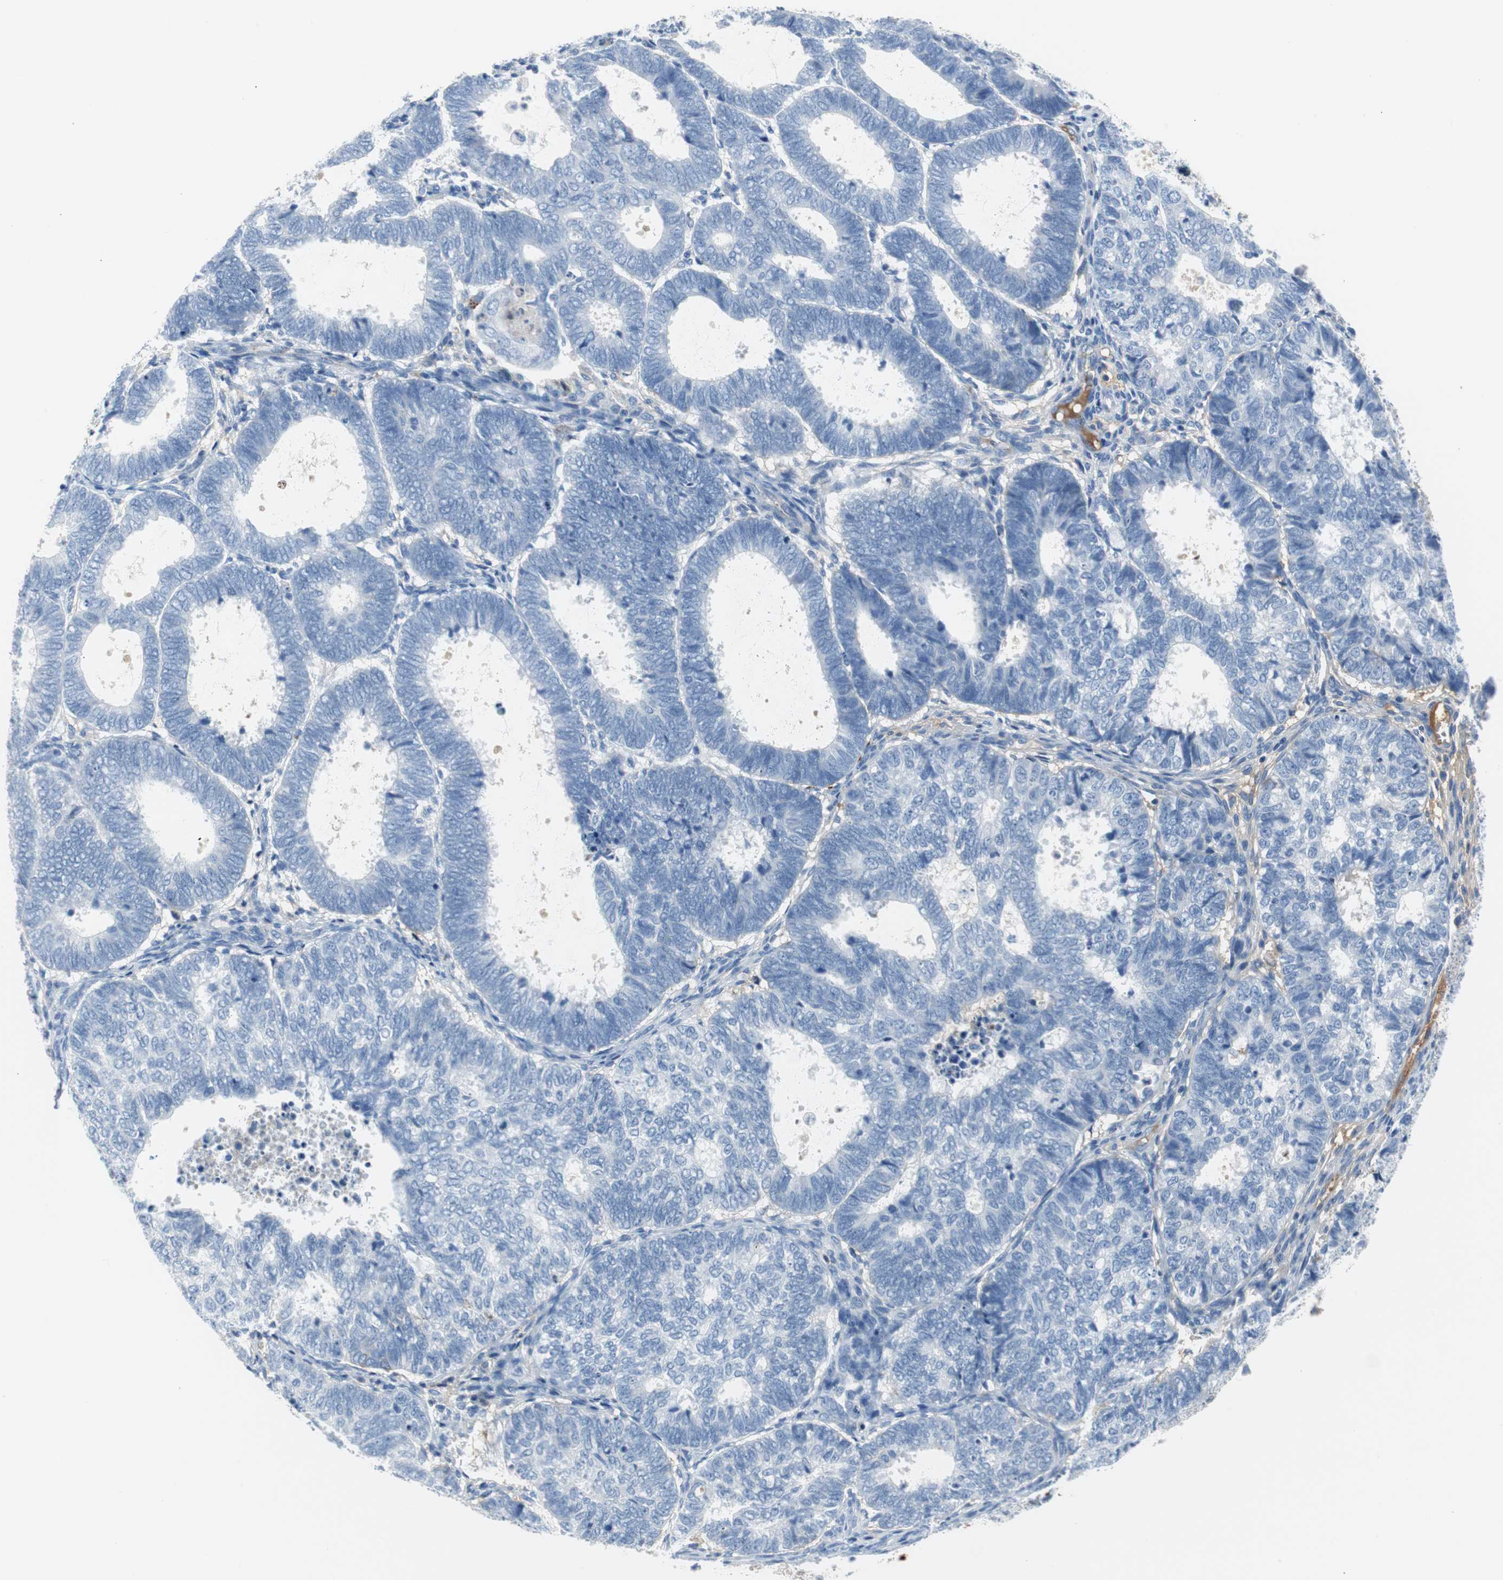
{"staining": {"intensity": "negative", "quantity": "none", "location": "none"}, "tissue": "endometrial cancer", "cell_type": "Tumor cells", "image_type": "cancer", "snomed": [{"axis": "morphology", "description": "Adenocarcinoma, NOS"}, {"axis": "topography", "description": "Uterus"}], "caption": "Endometrial cancer was stained to show a protein in brown. There is no significant positivity in tumor cells.", "gene": "APCS", "patient": {"sex": "female", "age": 60}}